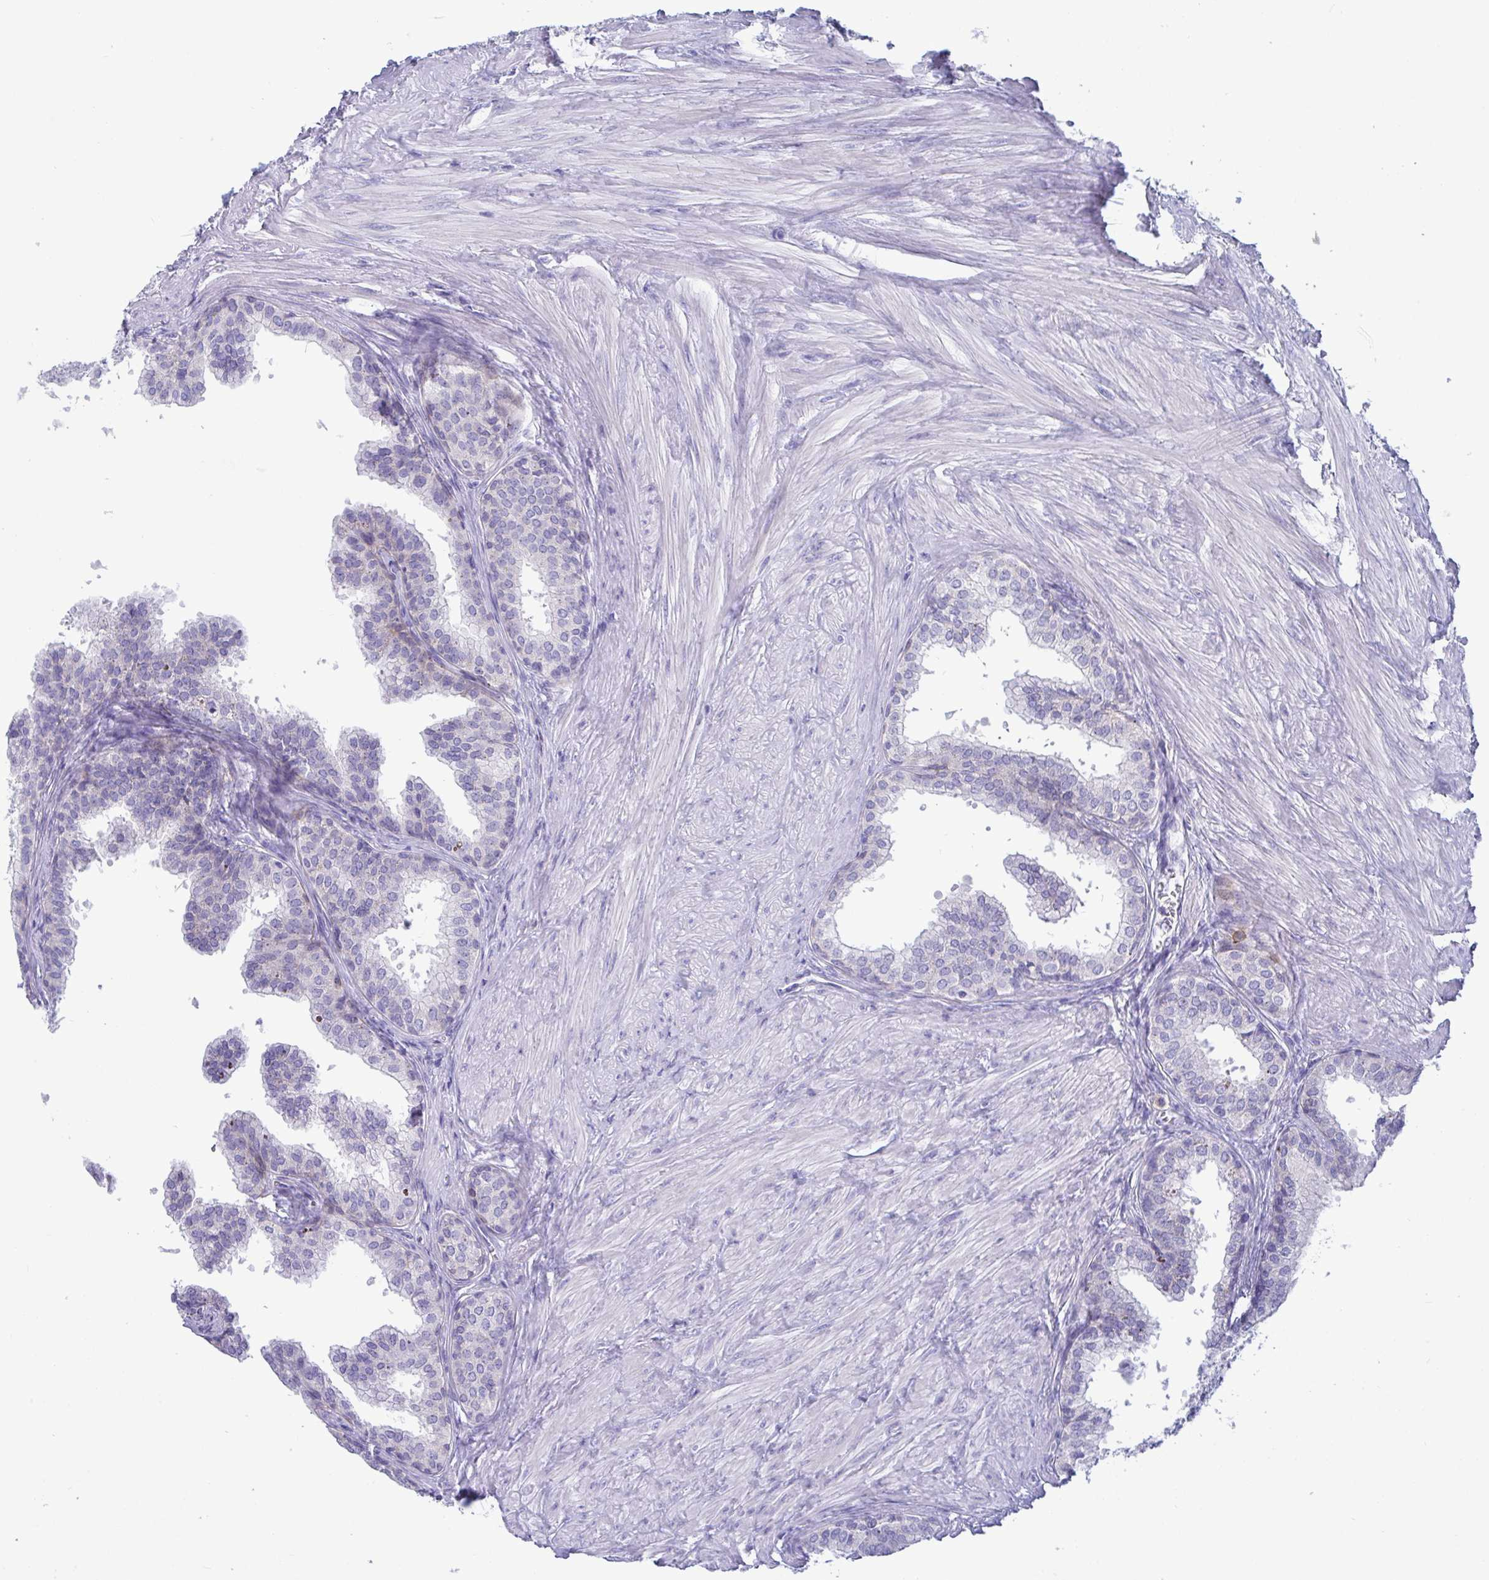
{"staining": {"intensity": "negative", "quantity": "none", "location": "none"}, "tissue": "prostate", "cell_type": "Glandular cells", "image_type": "normal", "snomed": [{"axis": "morphology", "description": "Normal tissue, NOS"}, {"axis": "topography", "description": "Prostate"}, {"axis": "topography", "description": "Peripheral nerve tissue"}], "caption": "The histopathology image exhibits no significant staining in glandular cells of prostate. Brightfield microscopy of IHC stained with DAB (brown) and hematoxylin (blue), captured at high magnification.", "gene": "TAS2R38", "patient": {"sex": "male", "age": 55}}